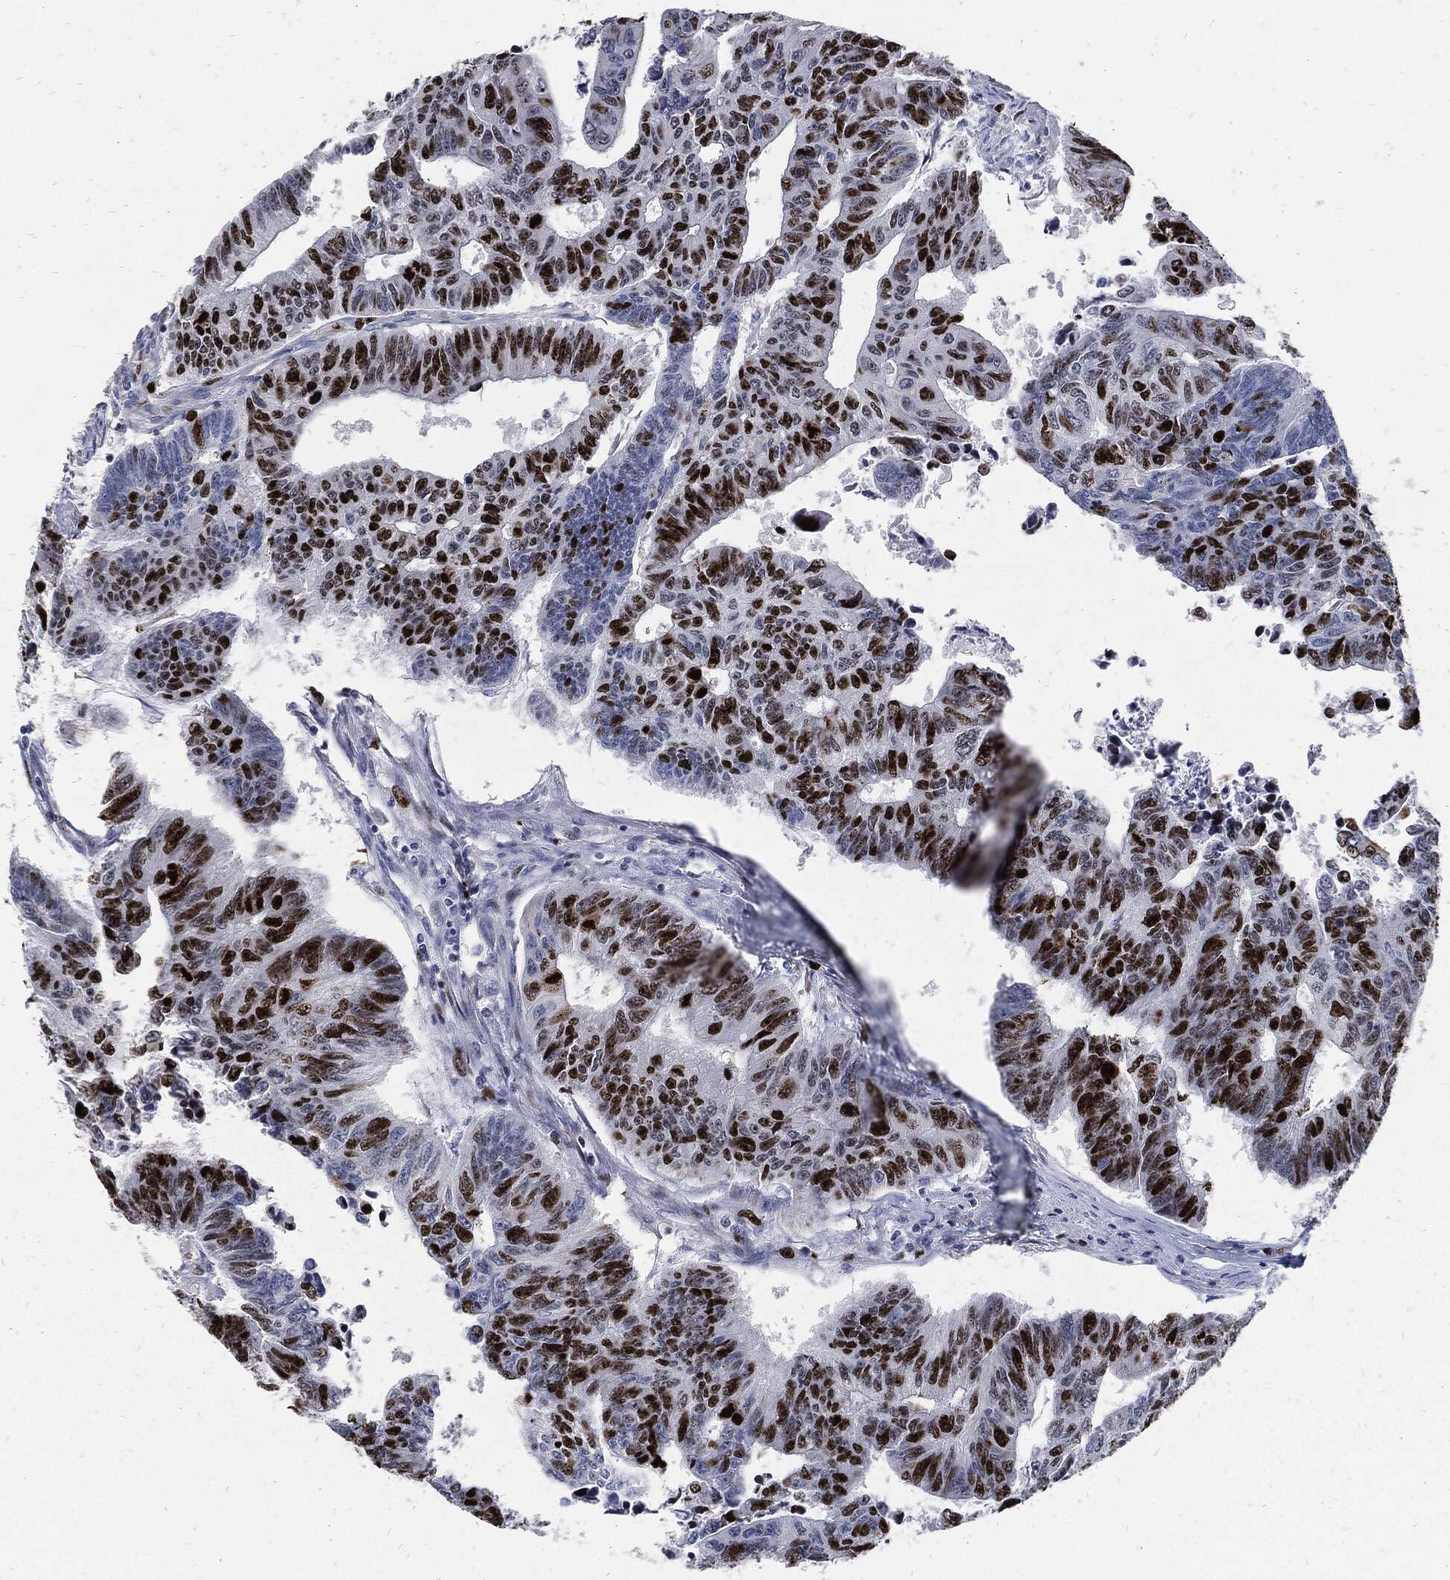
{"staining": {"intensity": "strong", "quantity": "25%-75%", "location": "nuclear"}, "tissue": "colorectal cancer", "cell_type": "Tumor cells", "image_type": "cancer", "snomed": [{"axis": "morphology", "description": "Adenocarcinoma, NOS"}, {"axis": "topography", "description": "Rectum"}], "caption": "Colorectal cancer was stained to show a protein in brown. There is high levels of strong nuclear positivity in approximately 25%-75% of tumor cells.", "gene": "MKI67", "patient": {"sex": "female", "age": 85}}